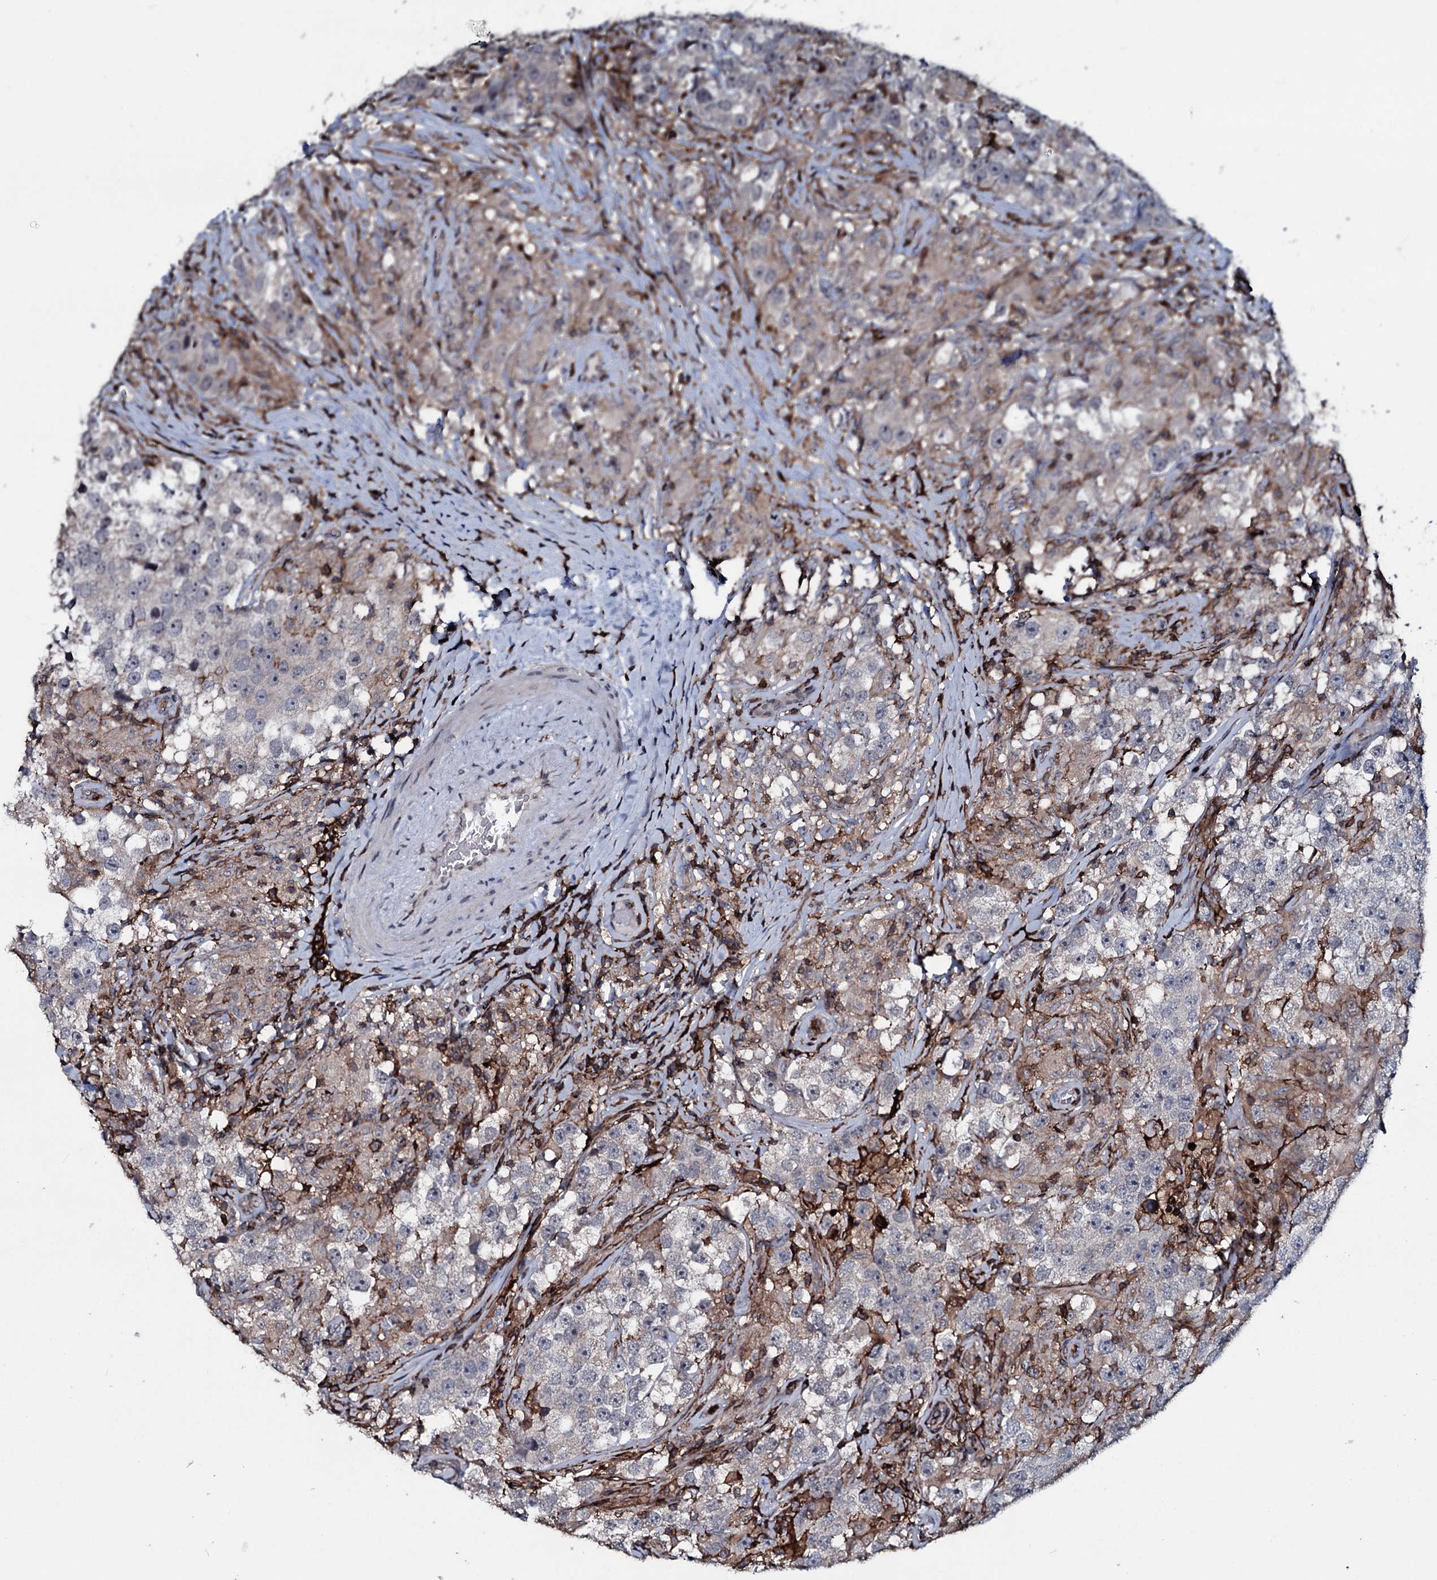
{"staining": {"intensity": "negative", "quantity": "none", "location": "none"}, "tissue": "testis cancer", "cell_type": "Tumor cells", "image_type": "cancer", "snomed": [{"axis": "morphology", "description": "Seminoma, NOS"}, {"axis": "topography", "description": "Testis"}], "caption": "Tumor cells show no significant protein positivity in testis cancer.", "gene": "OGFOD2", "patient": {"sex": "male", "age": 46}}